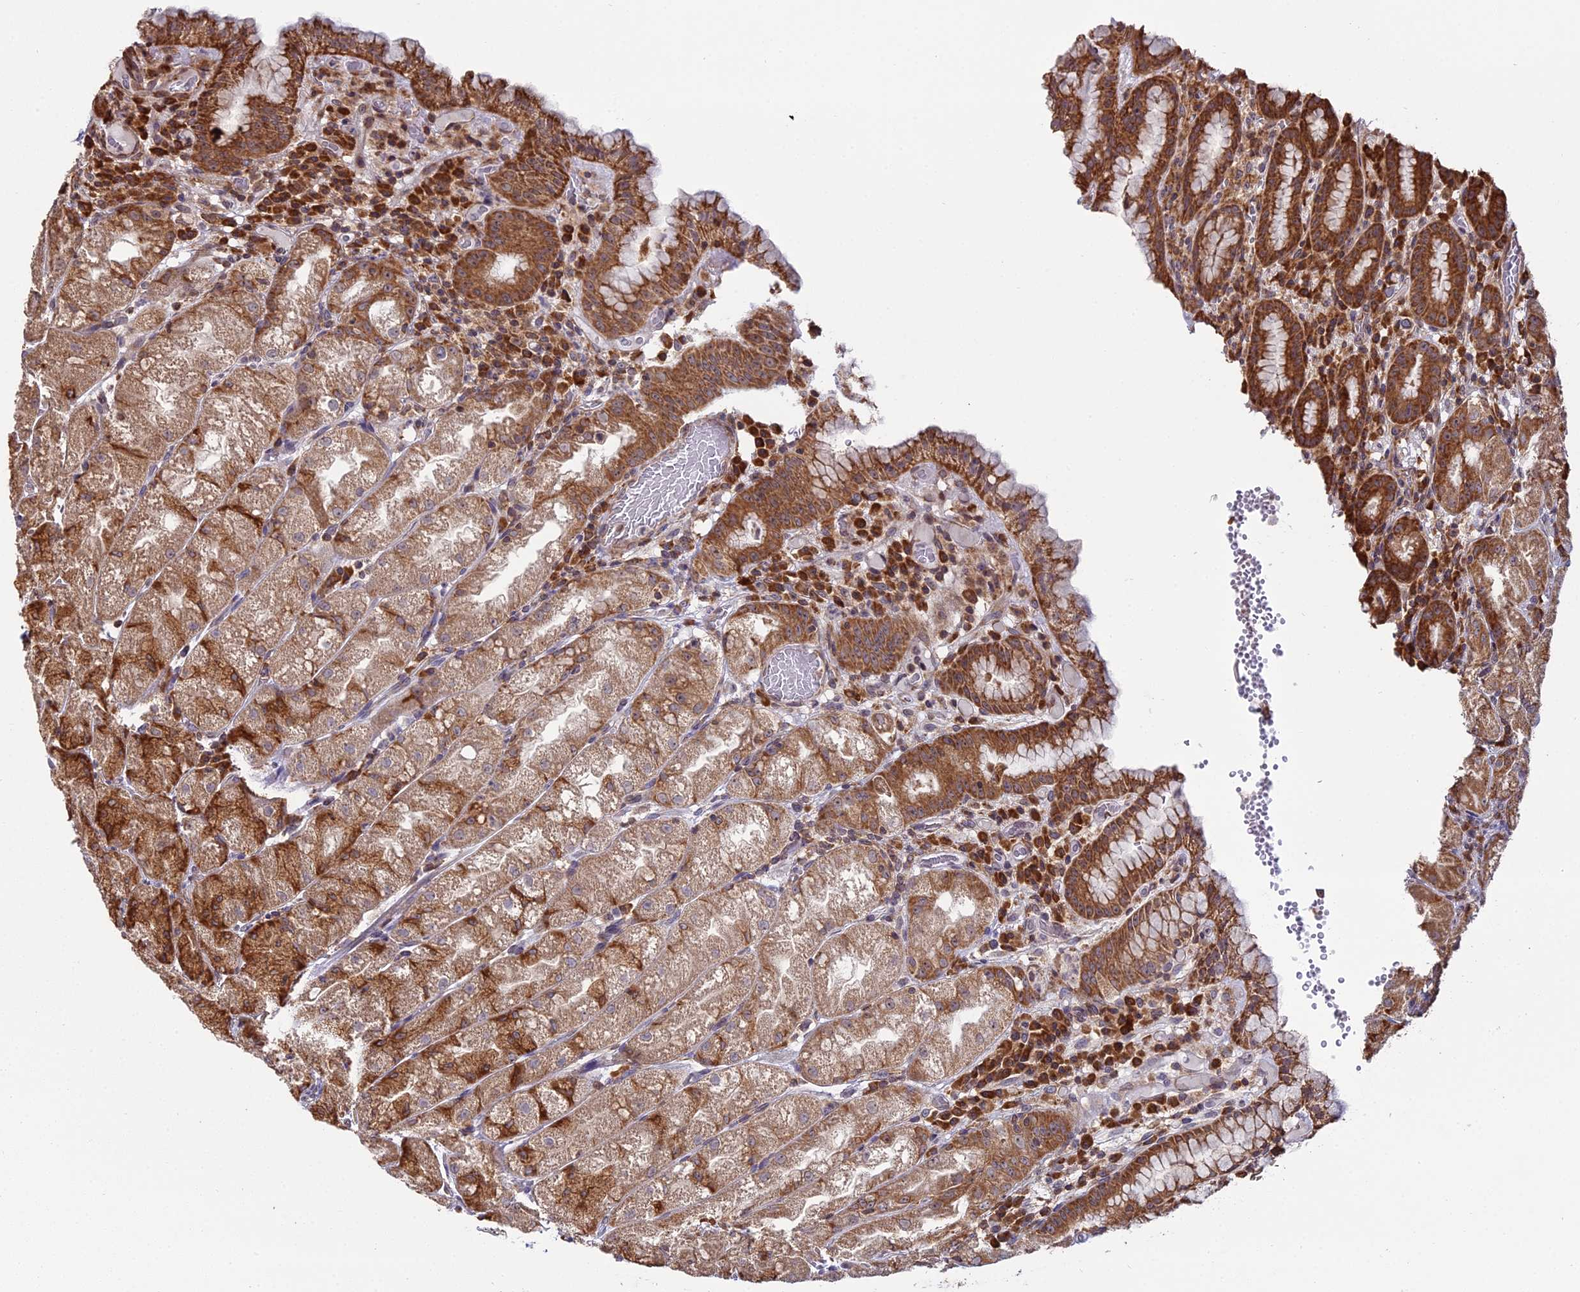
{"staining": {"intensity": "strong", "quantity": ">75%", "location": "cytoplasmic/membranous"}, "tissue": "stomach", "cell_type": "Glandular cells", "image_type": "normal", "snomed": [{"axis": "morphology", "description": "Normal tissue, NOS"}, {"axis": "topography", "description": "Stomach, upper"}], "caption": "DAB immunohistochemical staining of benign stomach demonstrates strong cytoplasmic/membranous protein positivity in about >75% of glandular cells.", "gene": "RPL26", "patient": {"sex": "male", "age": 52}}